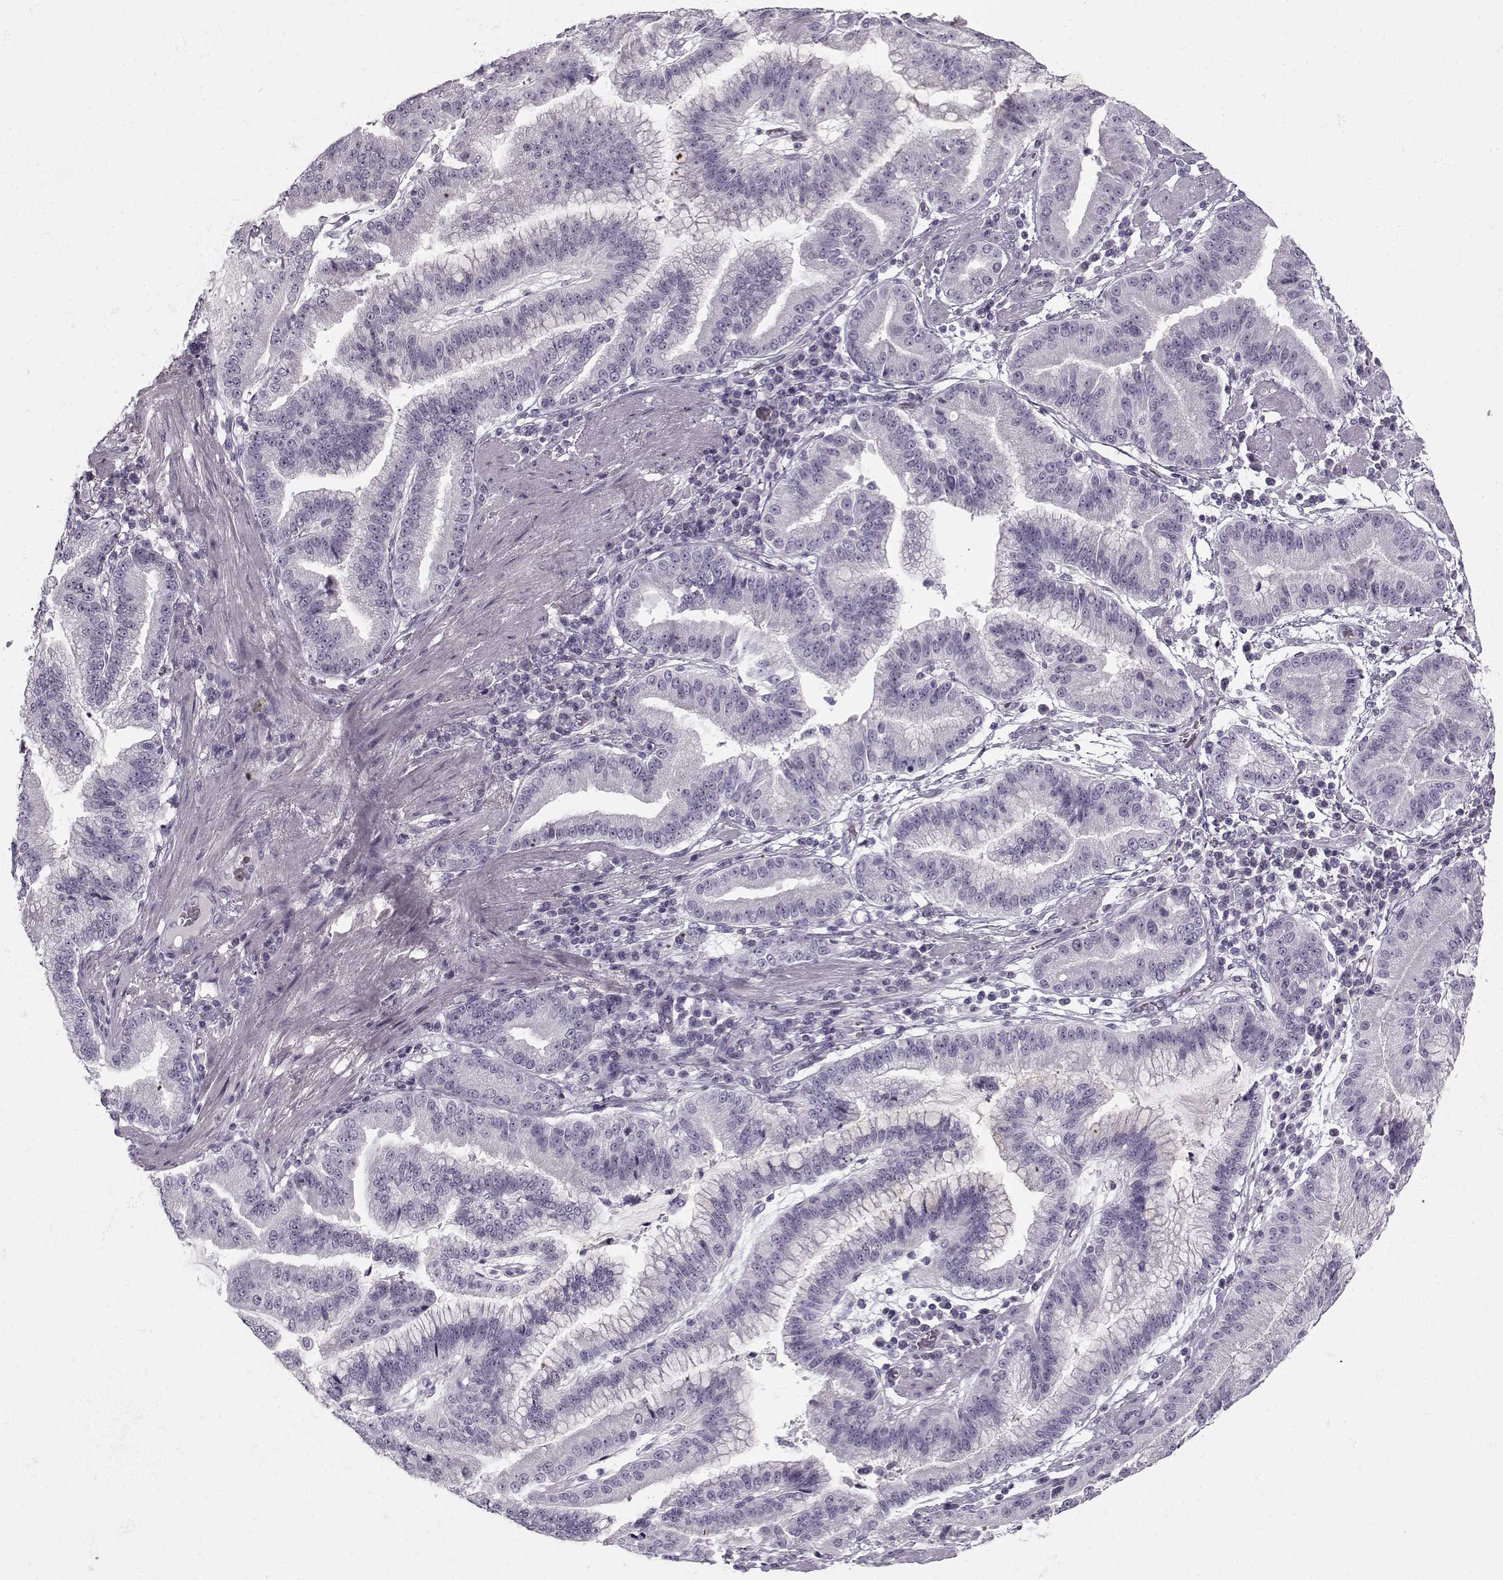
{"staining": {"intensity": "negative", "quantity": "none", "location": "none"}, "tissue": "stomach cancer", "cell_type": "Tumor cells", "image_type": "cancer", "snomed": [{"axis": "morphology", "description": "Adenocarcinoma, NOS"}, {"axis": "topography", "description": "Stomach"}], "caption": "High magnification brightfield microscopy of adenocarcinoma (stomach) stained with DAB (3,3'-diaminobenzidine) (brown) and counterstained with hematoxylin (blue): tumor cells show no significant expression.", "gene": "PNMT", "patient": {"sex": "male", "age": 83}}